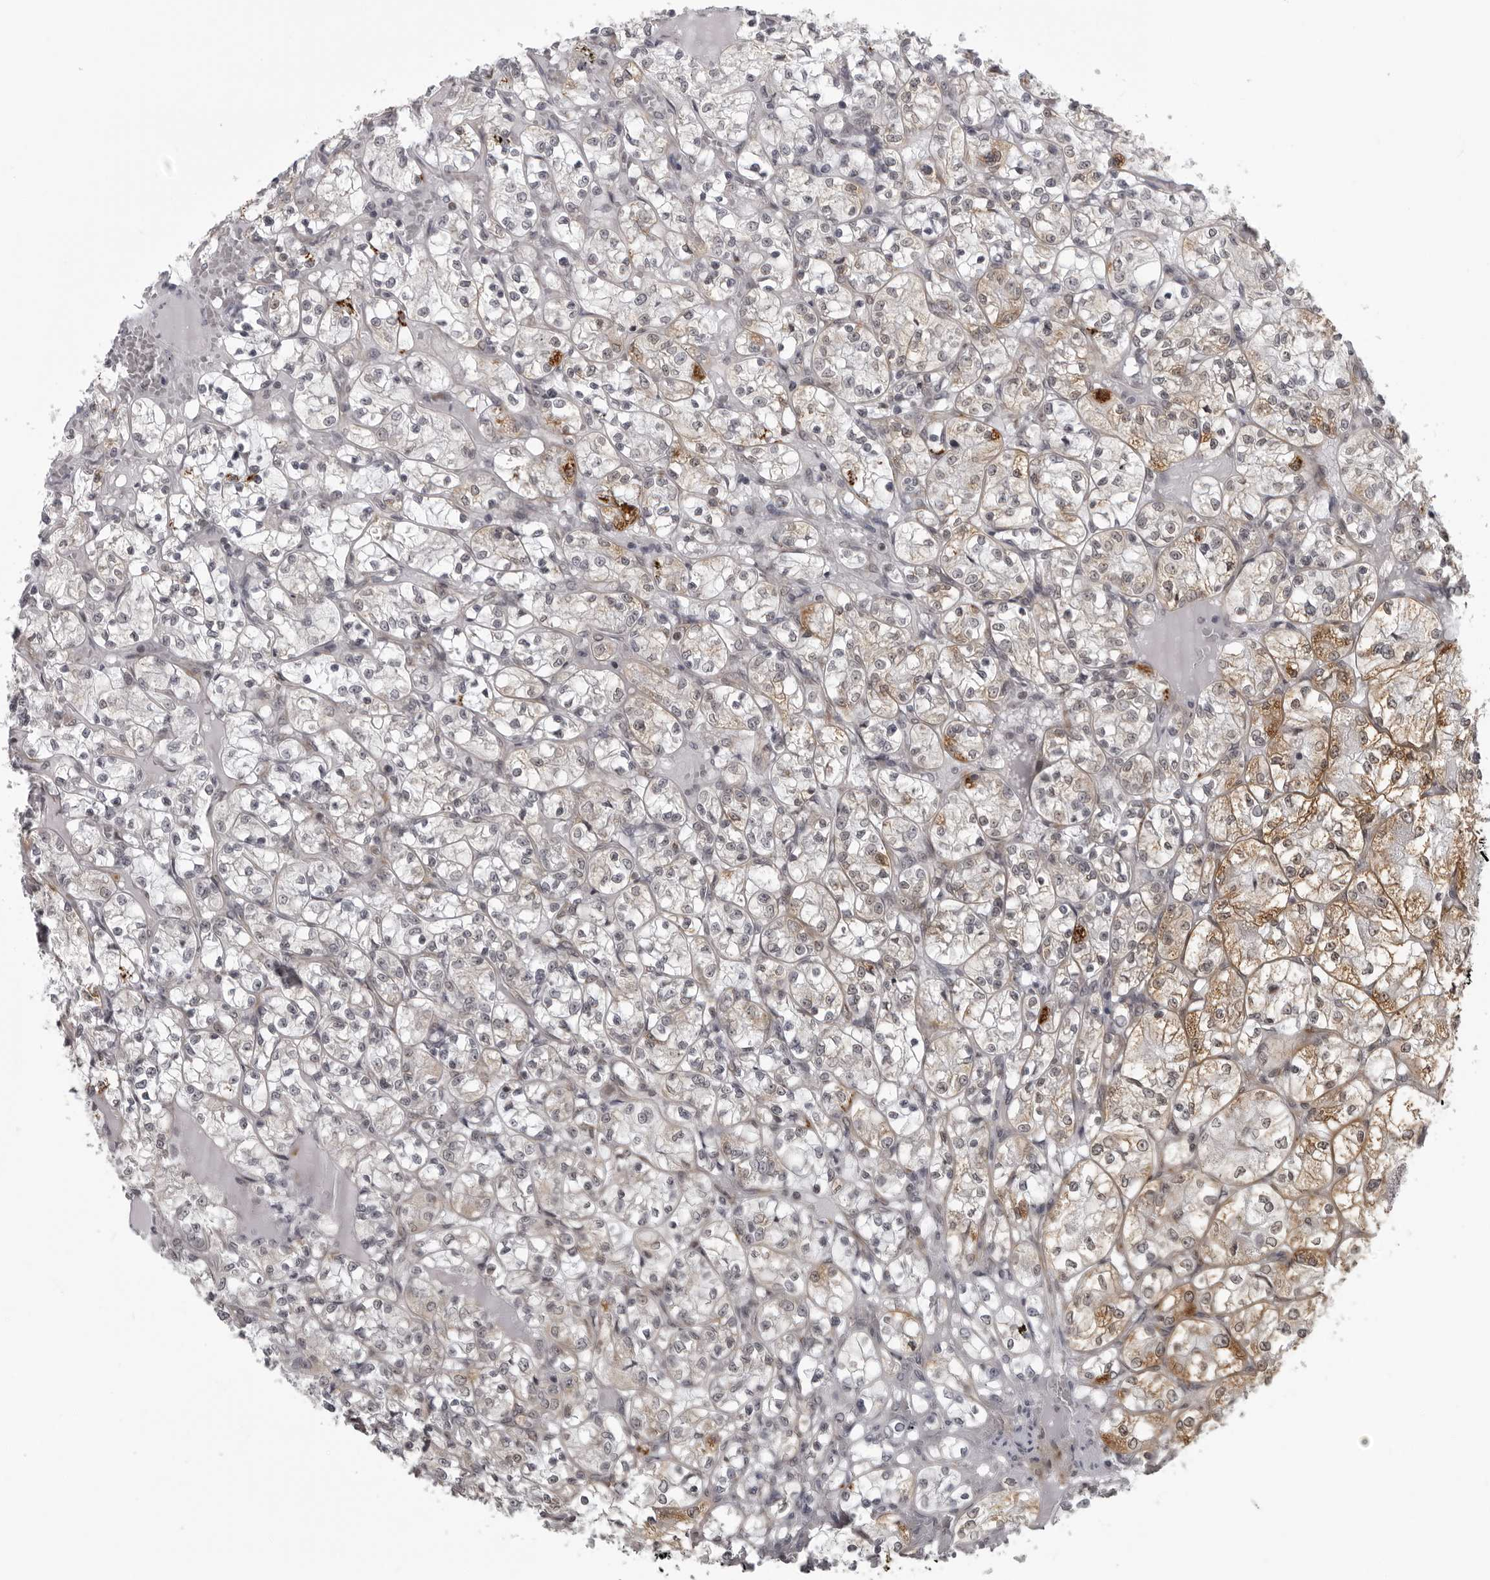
{"staining": {"intensity": "moderate", "quantity": "<25%", "location": "cytoplasmic/membranous"}, "tissue": "renal cancer", "cell_type": "Tumor cells", "image_type": "cancer", "snomed": [{"axis": "morphology", "description": "Adenocarcinoma, NOS"}, {"axis": "topography", "description": "Kidney"}], "caption": "Immunohistochemistry (IHC) staining of adenocarcinoma (renal), which shows low levels of moderate cytoplasmic/membranous staining in about <25% of tumor cells indicating moderate cytoplasmic/membranous protein staining. The staining was performed using DAB (brown) for protein detection and nuclei were counterstained in hematoxylin (blue).", "gene": "RTCA", "patient": {"sex": "female", "age": 69}}